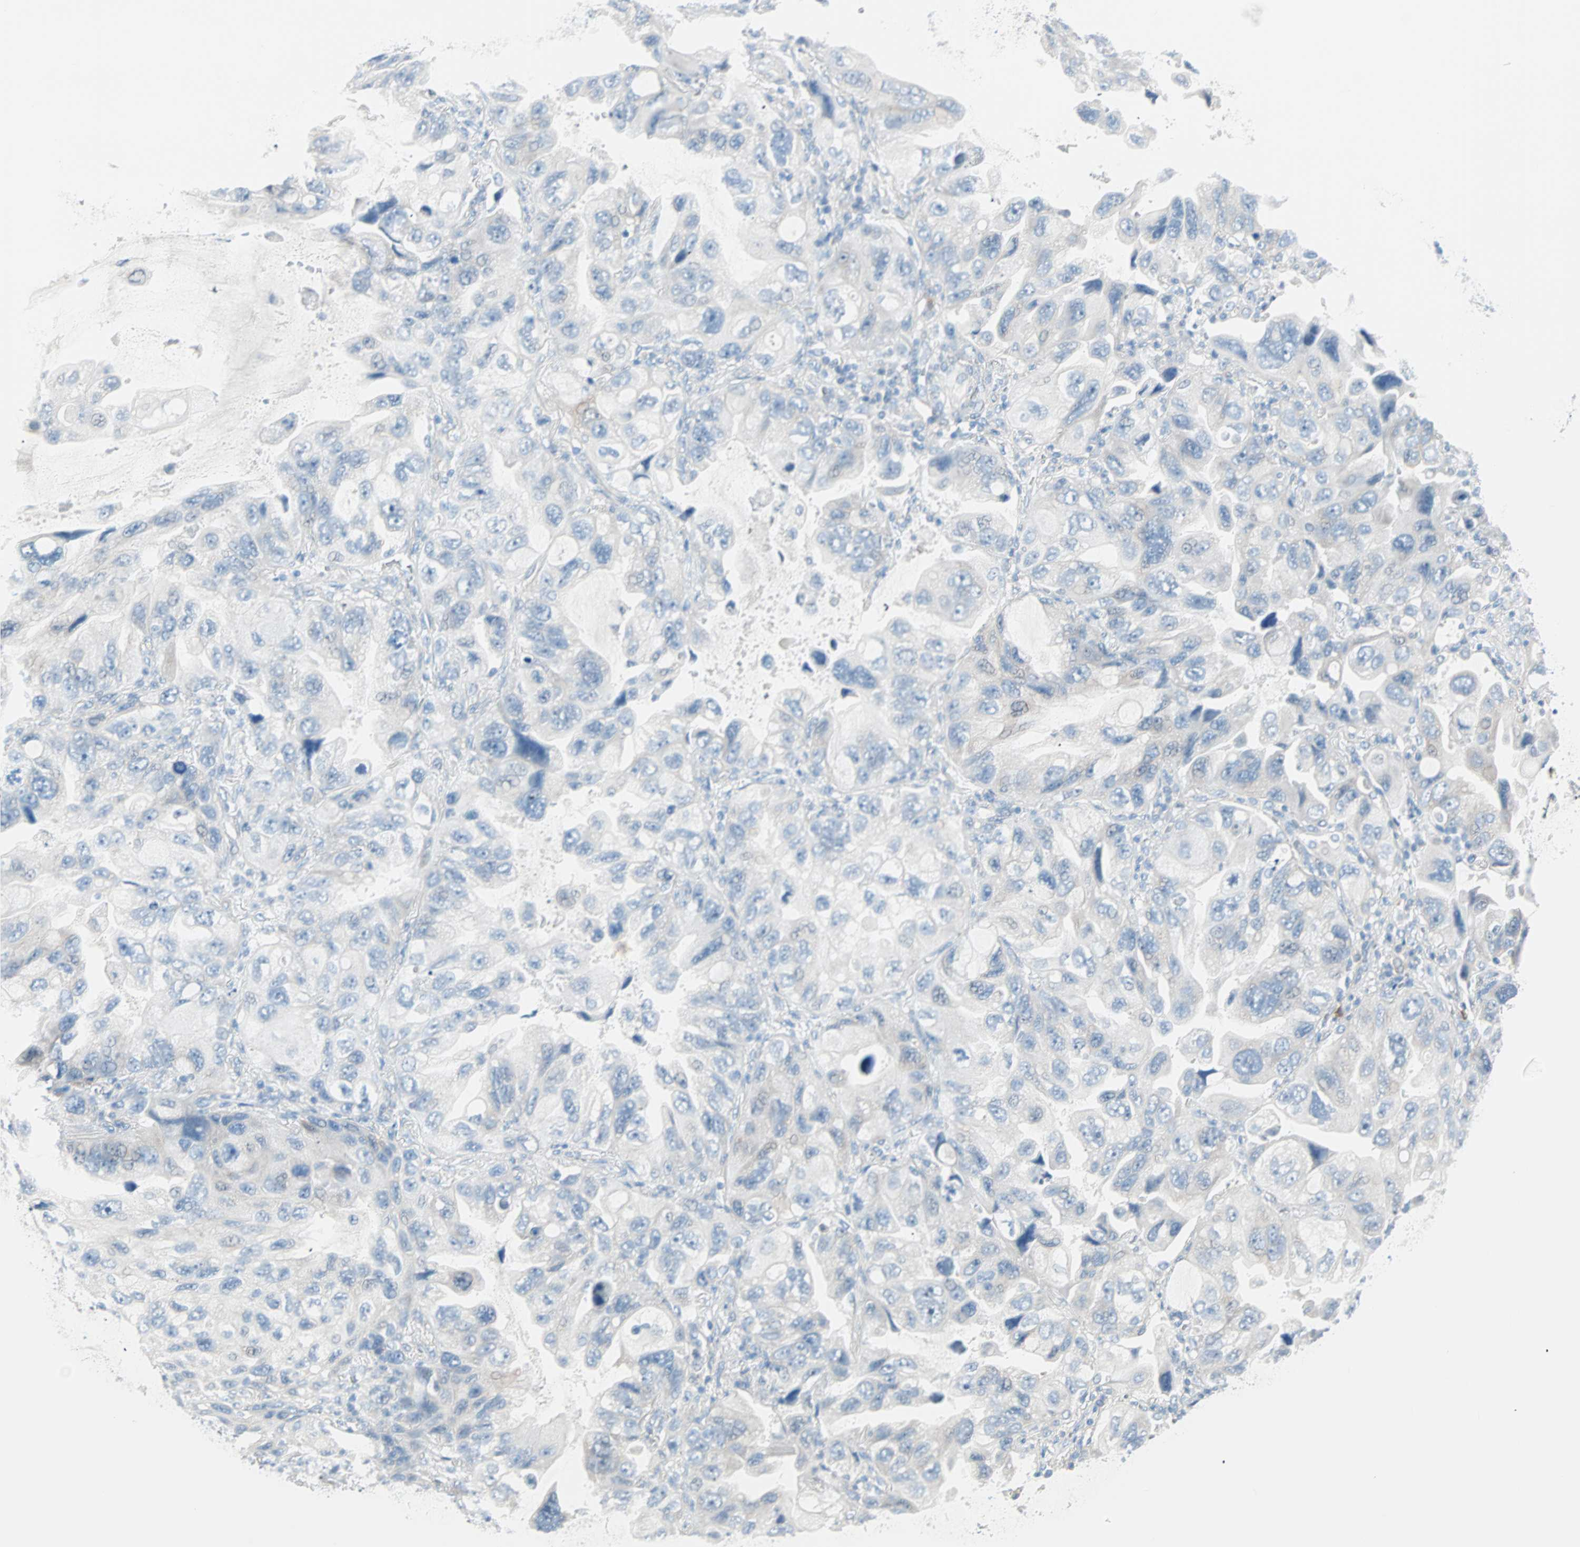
{"staining": {"intensity": "negative", "quantity": "none", "location": "none"}, "tissue": "lung cancer", "cell_type": "Tumor cells", "image_type": "cancer", "snomed": [{"axis": "morphology", "description": "Squamous cell carcinoma, NOS"}, {"axis": "topography", "description": "Lung"}], "caption": "High magnification brightfield microscopy of lung cancer stained with DAB (3,3'-diaminobenzidine) (brown) and counterstained with hematoxylin (blue): tumor cells show no significant staining.", "gene": "ATF6", "patient": {"sex": "female", "age": 73}}